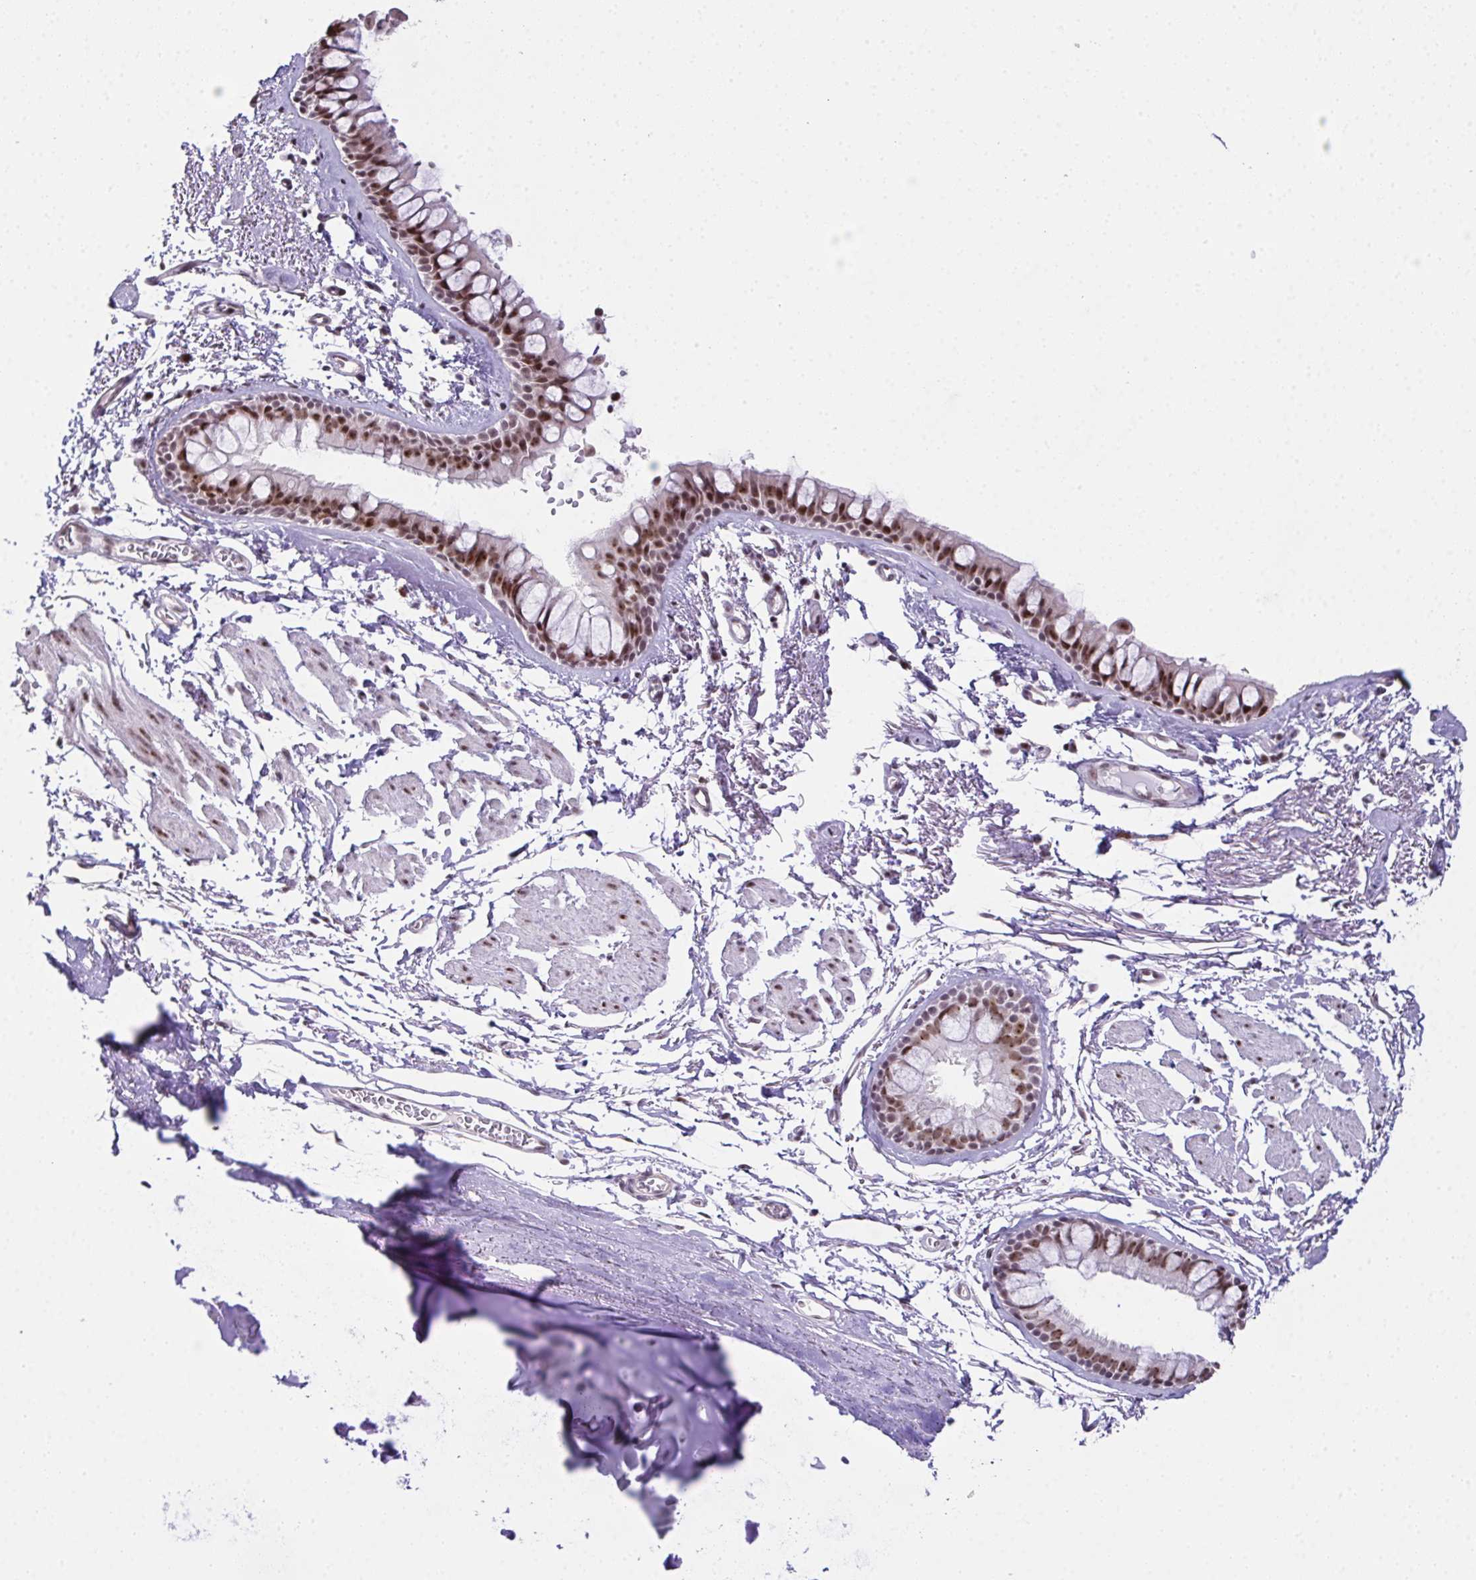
{"staining": {"intensity": "moderate", "quantity": ">75%", "location": "nuclear"}, "tissue": "bronchus", "cell_type": "Respiratory epithelial cells", "image_type": "normal", "snomed": [{"axis": "morphology", "description": "Normal tissue, NOS"}, {"axis": "topography", "description": "Cartilage tissue"}, {"axis": "topography", "description": "Bronchus"}], "caption": "The photomicrograph displays a brown stain indicating the presence of a protein in the nuclear of respiratory epithelial cells in bronchus. The staining is performed using DAB brown chromogen to label protein expression. The nuclei are counter-stained blue using hematoxylin.", "gene": "ZNF800", "patient": {"sex": "female", "age": 79}}